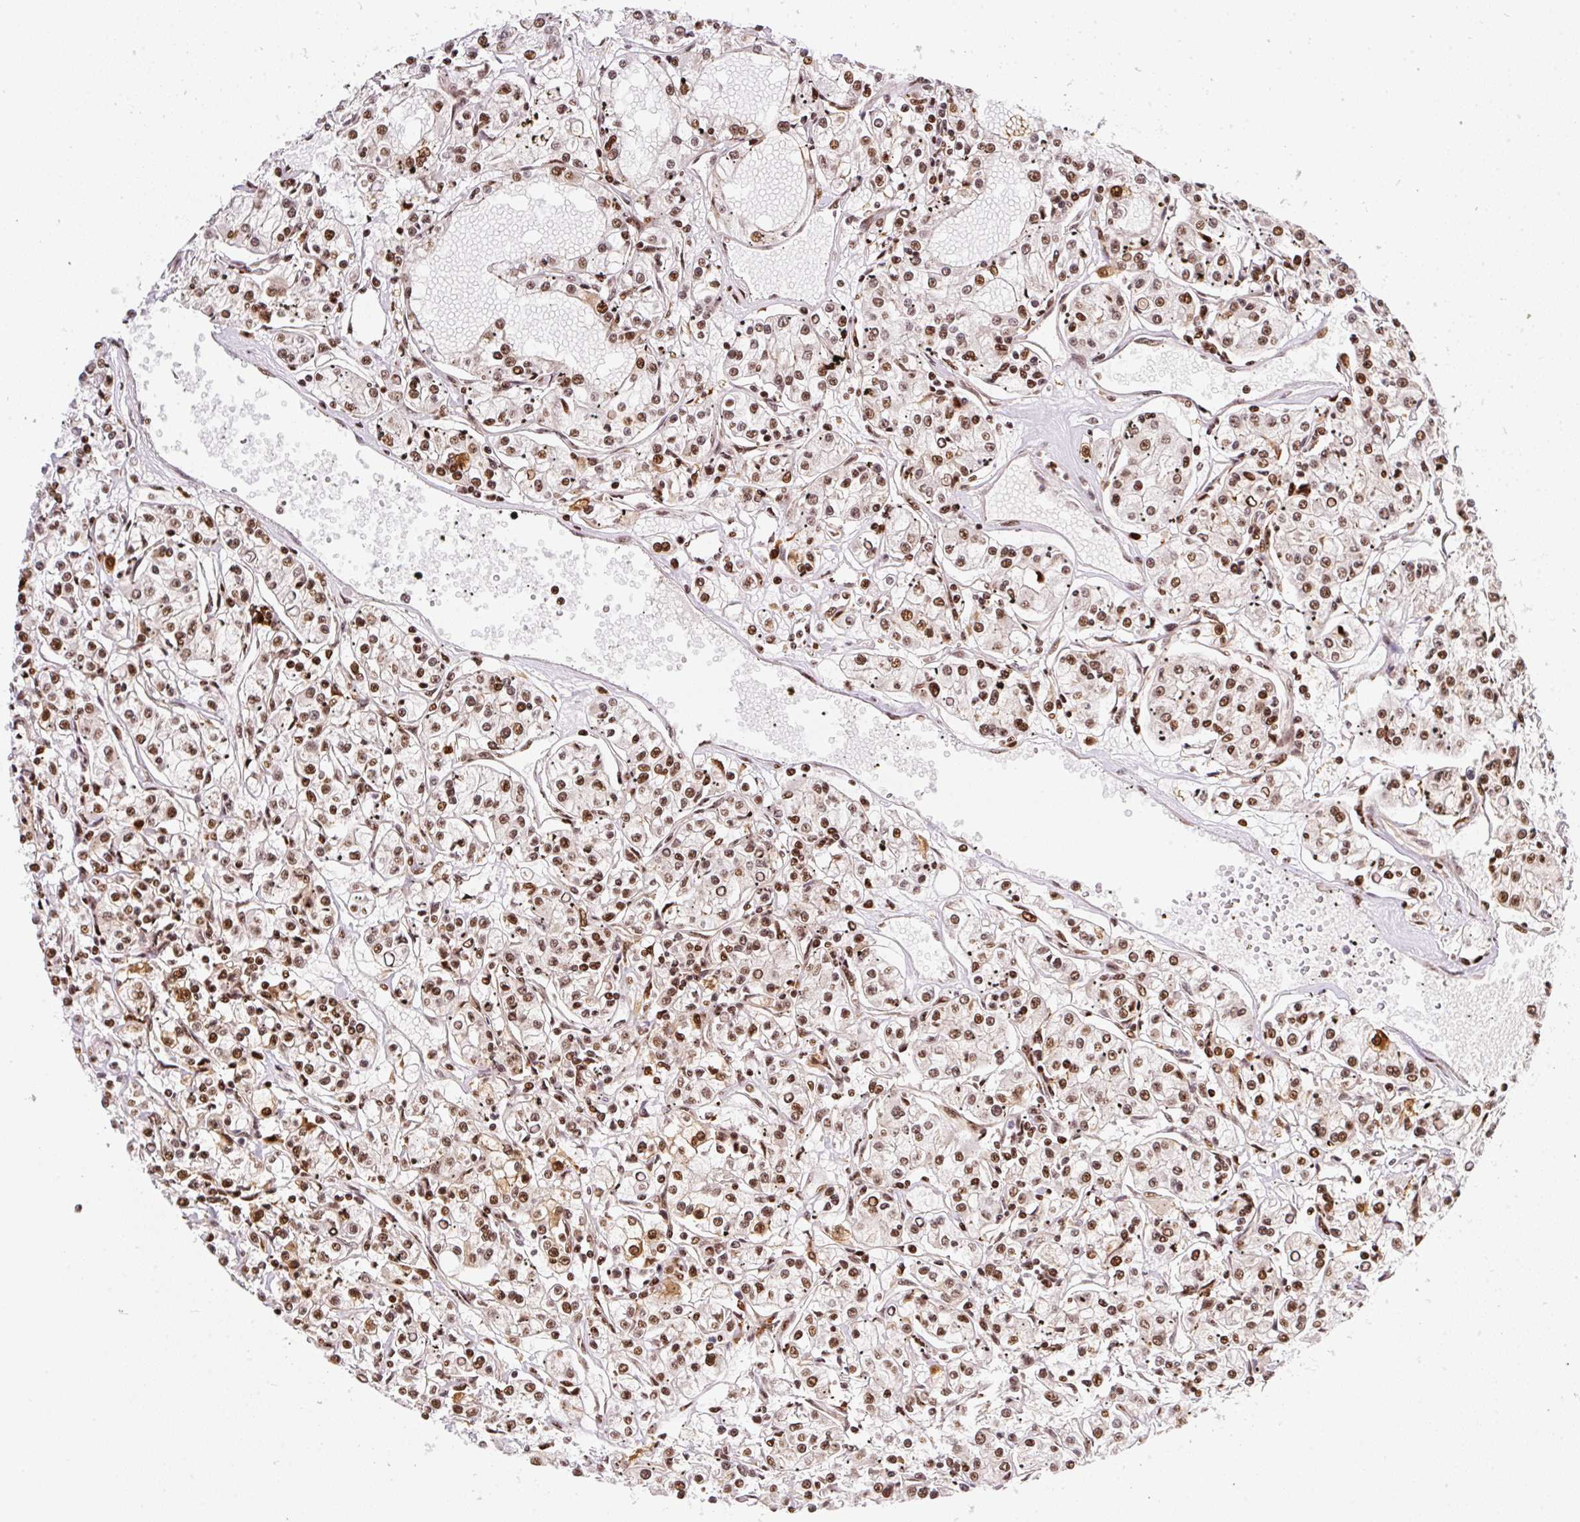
{"staining": {"intensity": "moderate", "quantity": ">75%", "location": "nuclear"}, "tissue": "renal cancer", "cell_type": "Tumor cells", "image_type": "cancer", "snomed": [{"axis": "morphology", "description": "Adenocarcinoma, NOS"}, {"axis": "topography", "description": "Kidney"}], "caption": "Immunohistochemical staining of human renal adenocarcinoma exhibits medium levels of moderate nuclear protein expression in about >75% of tumor cells. The staining was performed using DAB (3,3'-diaminobenzidine), with brown indicating positive protein expression. Nuclei are stained blue with hematoxylin.", "gene": "GPR139", "patient": {"sex": "female", "age": 59}}